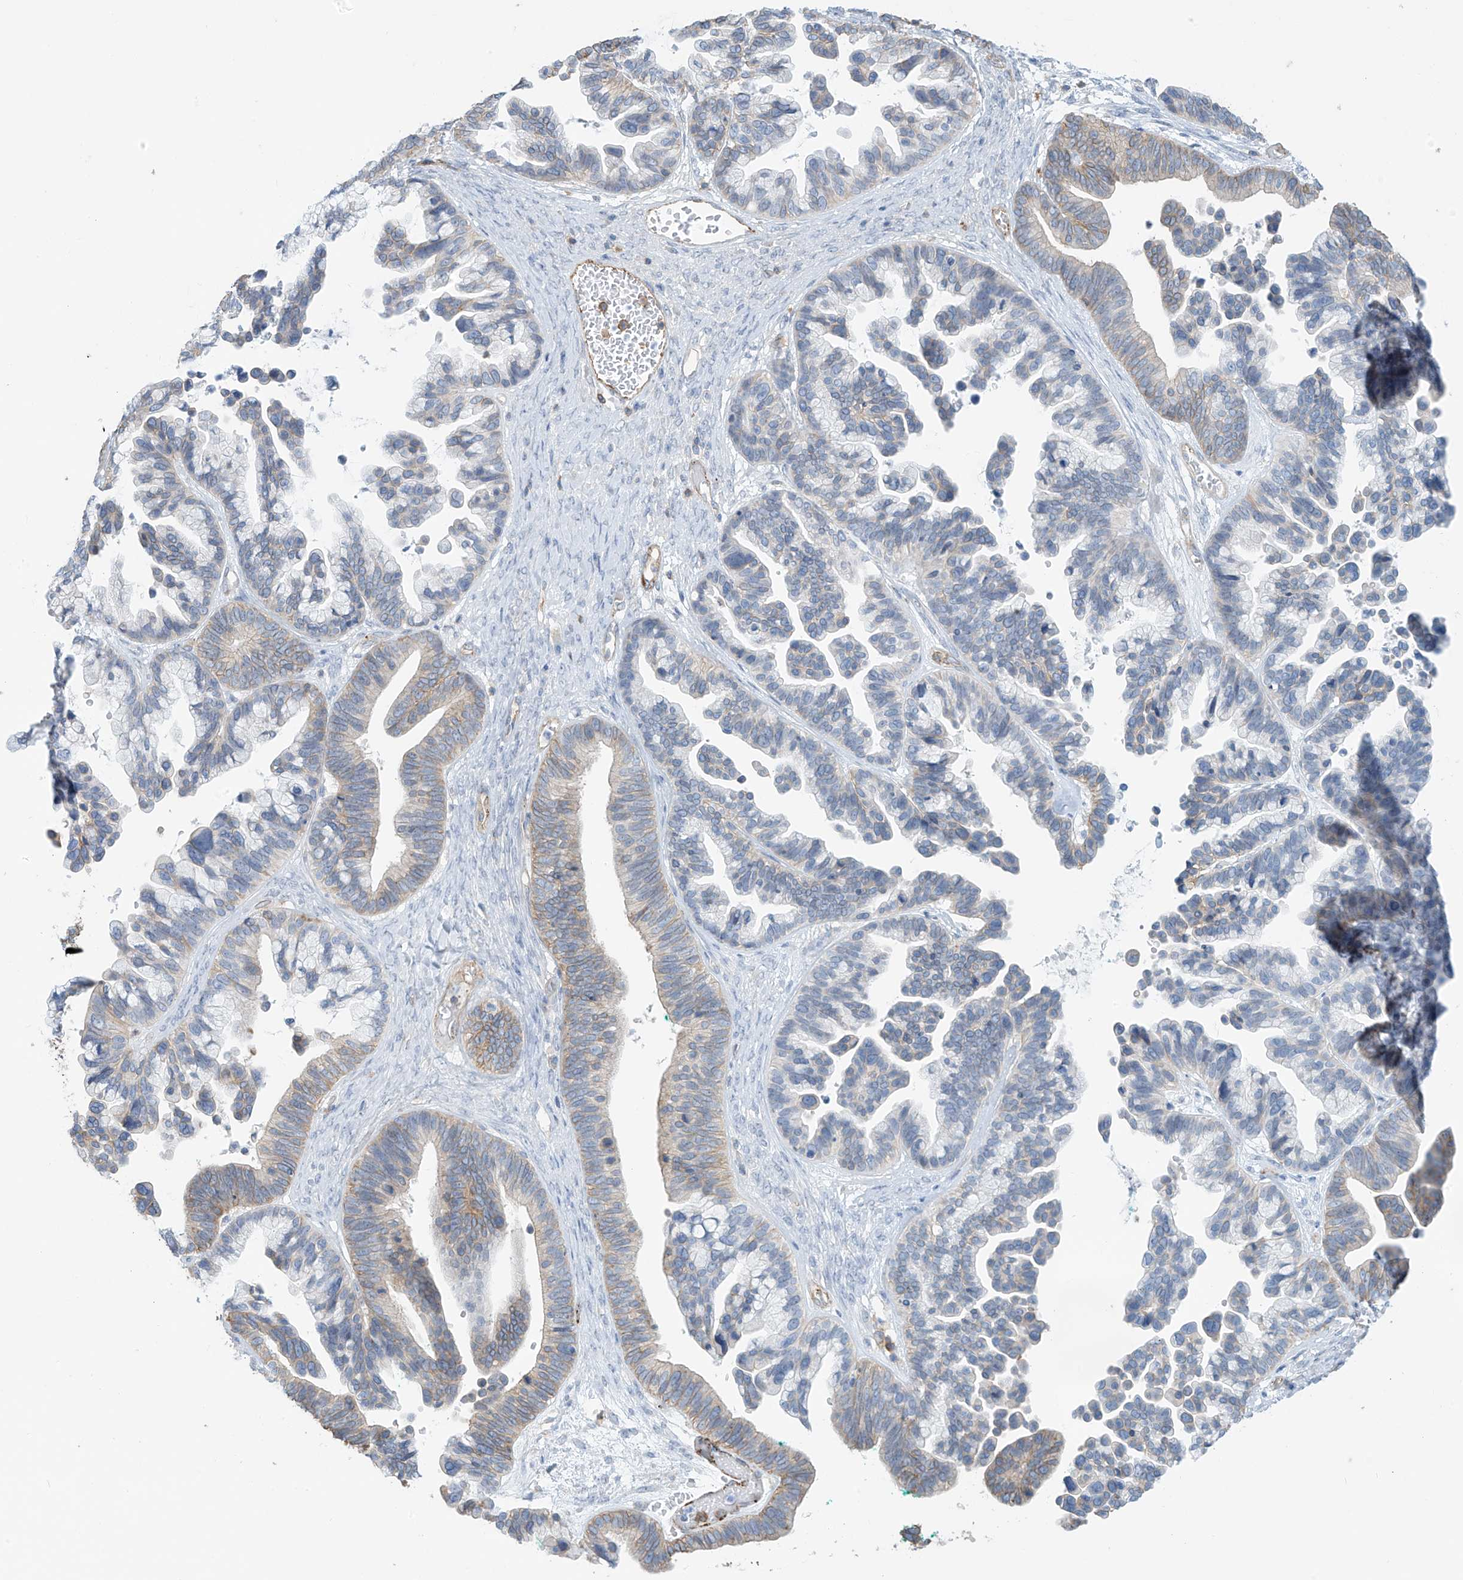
{"staining": {"intensity": "weak", "quantity": "<25%", "location": "cytoplasmic/membranous"}, "tissue": "ovarian cancer", "cell_type": "Tumor cells", "image_type": "cancer", "snomed": [{"axis": "morphology", "description": "Cystadenocarcinoma, serous, NOS"}, {"axis": "topography", "description": "Ovary"}], "caption": "Immunohistochemical staining of ovarian cancer displays no significant staining in tumor cells.", "gene": "ZNF846", "patient": {"sex": "female", "age": 56}}